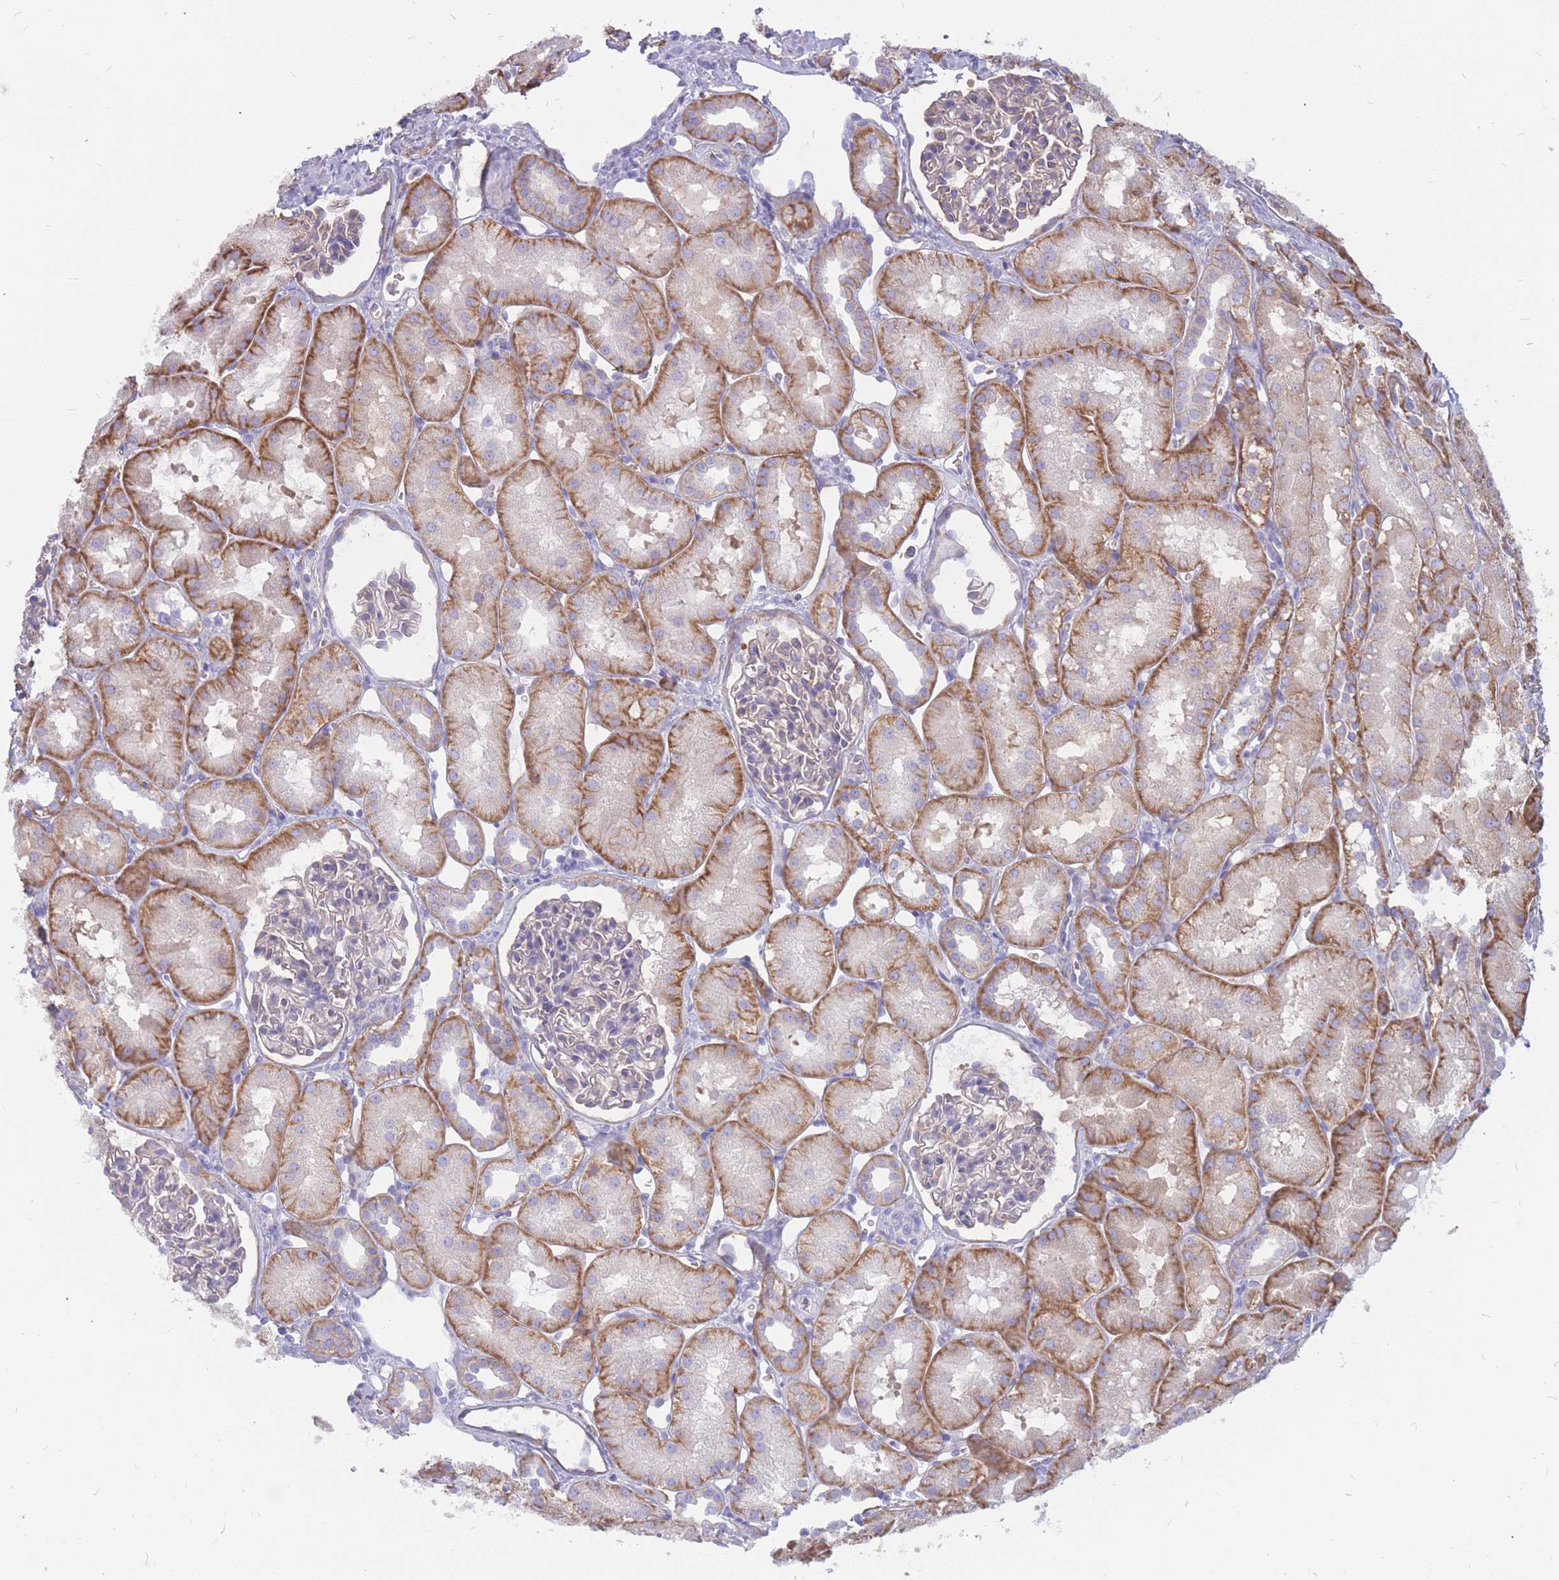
{"staining": {"intensity": "weak", "quantity": "25%-75%", "location": "cytoplasmic/membranous"}, "tissue": "kidney", "cell_type": "Cells in glomeruli", "image_type": "normal", "snomed": [{"axis": "morphology", "description": "Normal tissue, NOS"}, {"axis": "topography", "description": "Kidney"}, {"axis": "topography", "description": "Urinary bladder"}], "caption": "Cells in glomeruli show weak cytoplasmic/membranous staining in about 25%-75% of cells in benign kidney. (Stains: DAB (3,3'-diaminobenzidine) in brown, nuclei in blue, Microscopy: brightfield microscopy at high magnification).", "gene": "ADD2", "patient": {"sex": "male", "age": 16}}